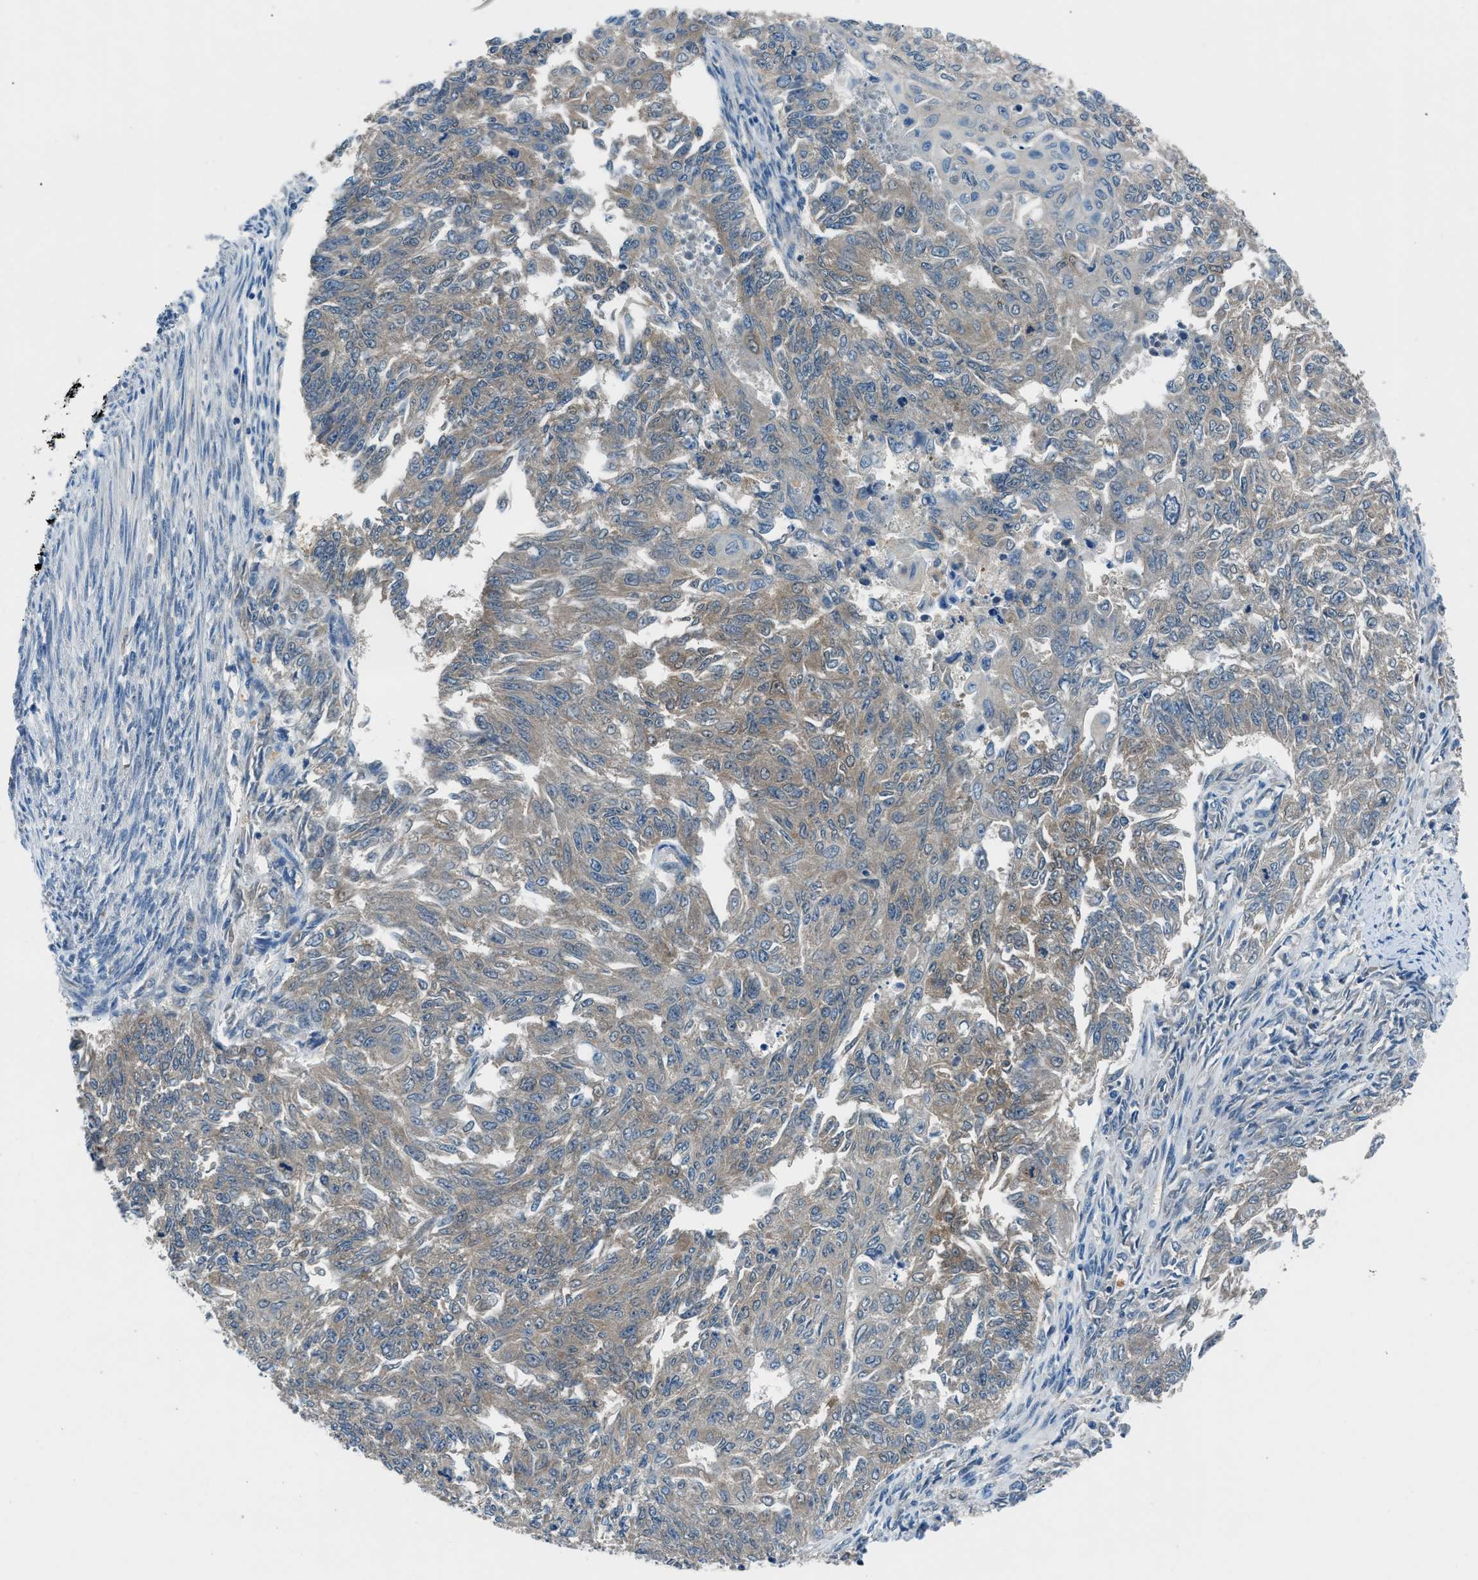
{"staining": {"intensity": "weak", "quantity": "25%-75%", "location": "cytoplasmic/membranous"}, "tissue": "endometrial cancer", "cell_type": "Tumor cells", "image_type": "cancer", "snomed": [{"axis": "morphology", "description": "Adenocarcinoma, NOS"}, {"axis": "topography", "description": "Endometrium"}], "caption": "A brown stain shows weak cytoplasmic/membranous staining of a protein in human endometrial adenocarcinoma tumor cells.", "gene": "ACP1", "patient": {"sex": "female", "age": 32}}